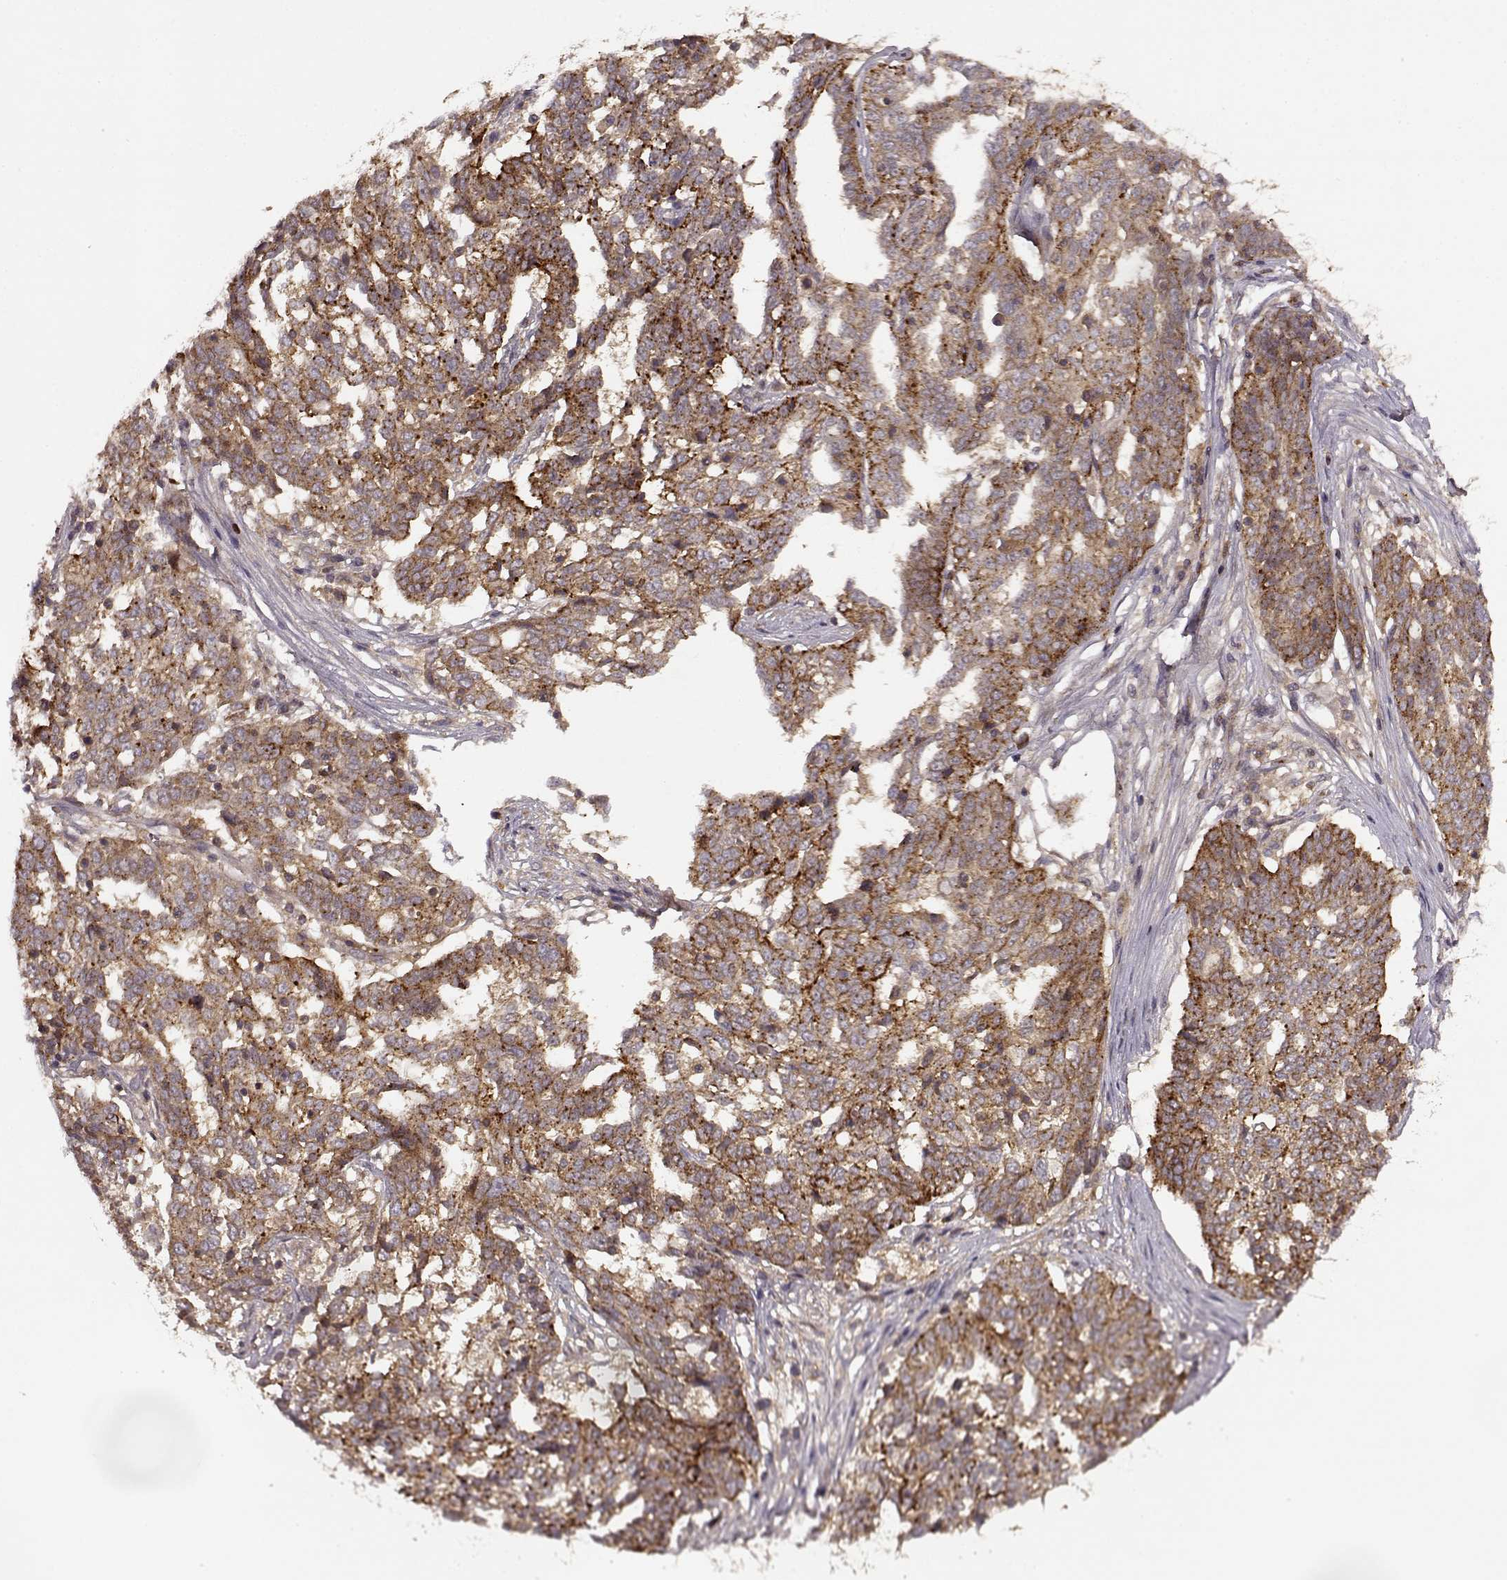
{"staining": {"intensity": "moderate", "quantity": ">75%", "location": "cytoplasmic/membranous"}, "tissue": "ovarian cancer", "cell_type": "Tumor cells", "image_type": "cancer", "snomed": [{"axis": "morphology", "description": "Cystadenocarcinoma, serous, NOS"}, {"axis": "topography", "description": "Ovary"}], "caption": "The immunohistochemical stain shows moderate cytoplasmic/membranous staining in tumor cells of ovarian cancer (serous cystadenocarcinoma) tissue. The staining is performed using DAB (3,3'-diaminobenzidine) brown chromogen to label protein expression. The nuclei are counter-stained blue using hematoxylin.", "gene": "IFRD2", "patient": {"sex": "female", "age": 67}}